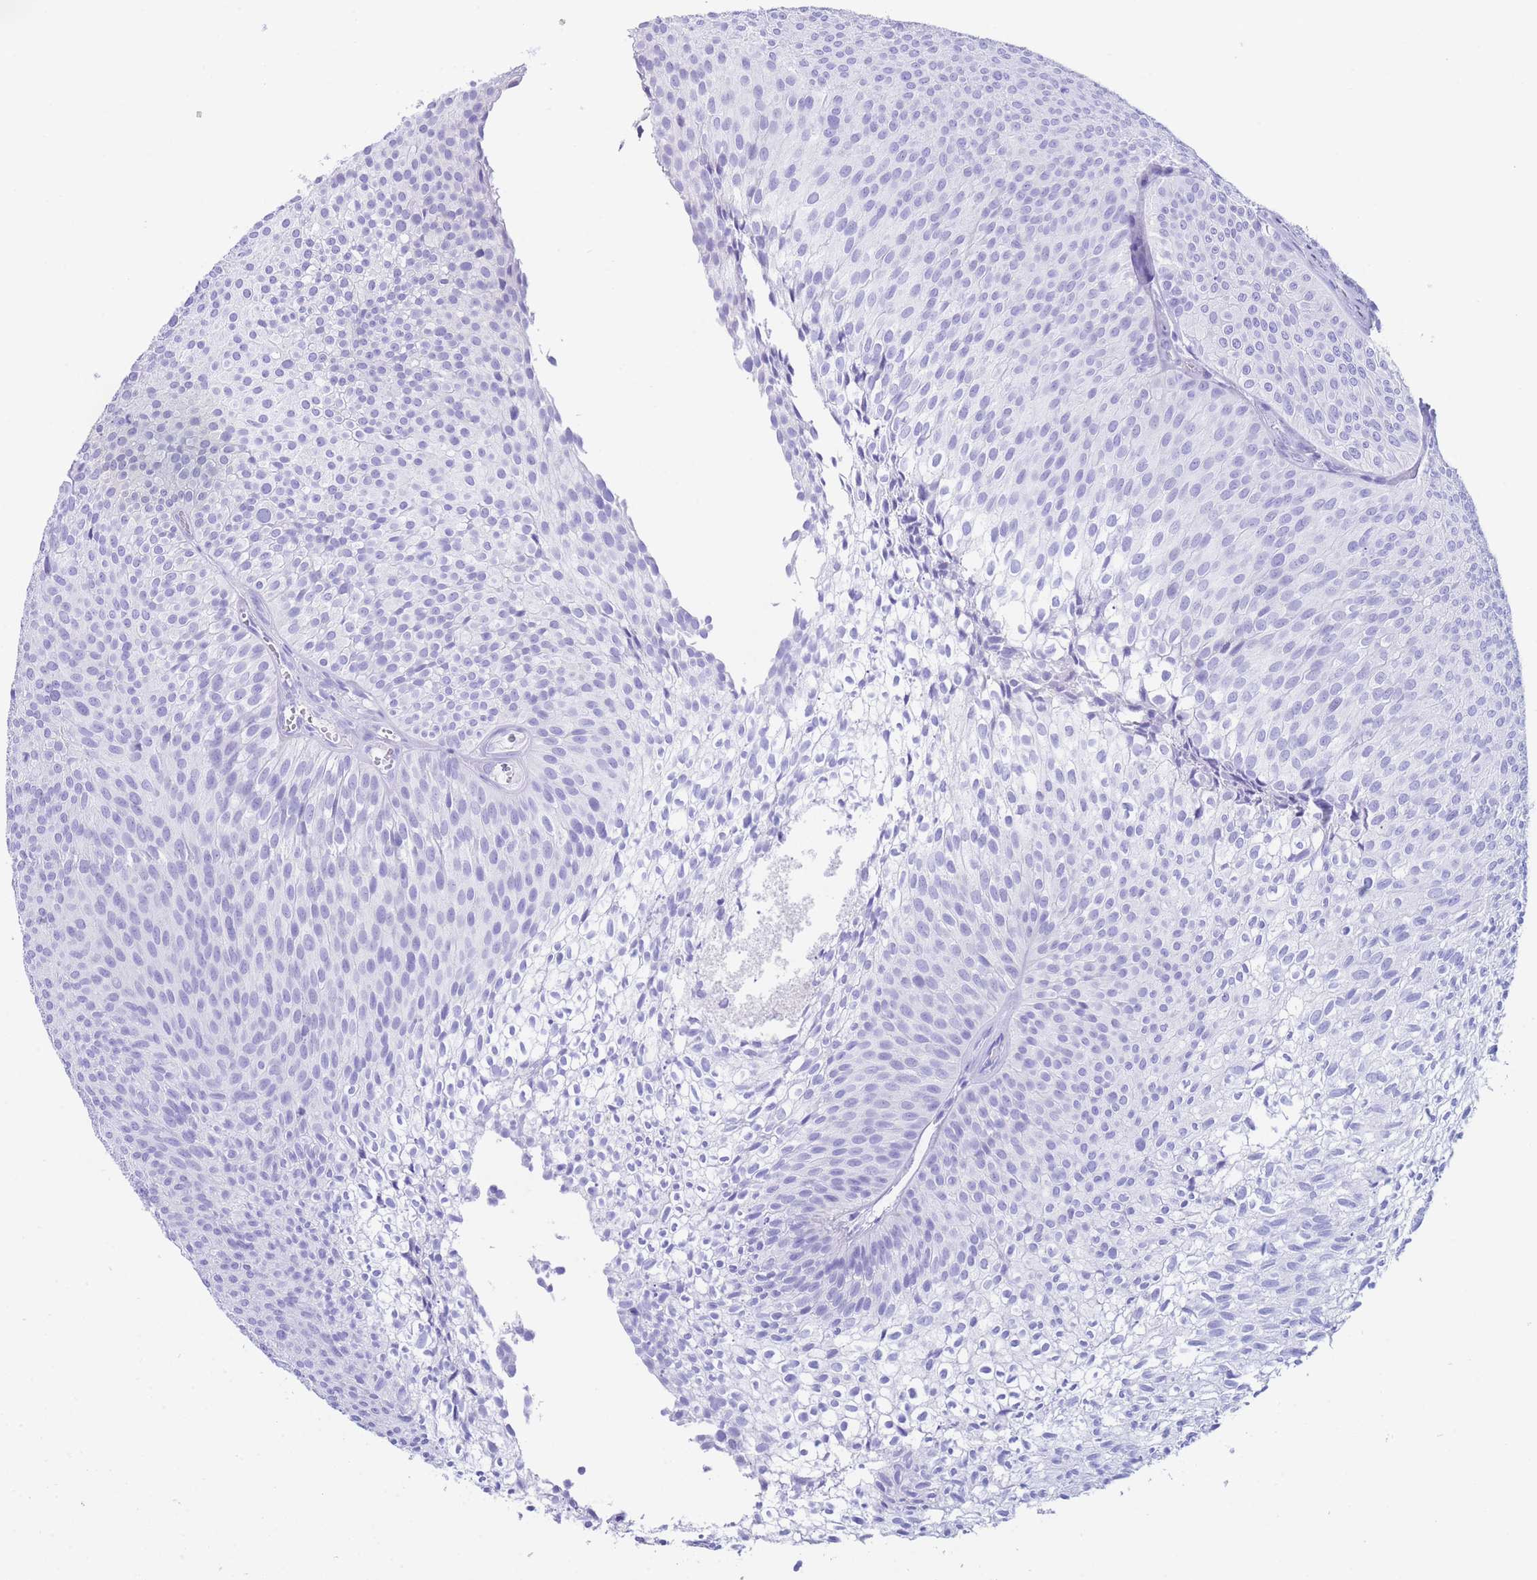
{"staining": {"intensity": "negative", "quantity": "none", "location": "none"}, "tissue": "urothelial cancer", "cell_type": "Tumor cells", "image_type": "cancer", "snomed": [{"axis": "morphology", "description": "Urothelial carcinoma, Low grade"}, {"axis": "topography", "description": "Urinary bladder"}], "caption": "Immunohistochemistry (IHC) micrograph of urothelial carcinoma (low-grade) stained for a protein (brown), which demonstrates no expression in tumor cells.", "gene": "SLCO1B3", "patient": {"sex": "male", "age": 91}}